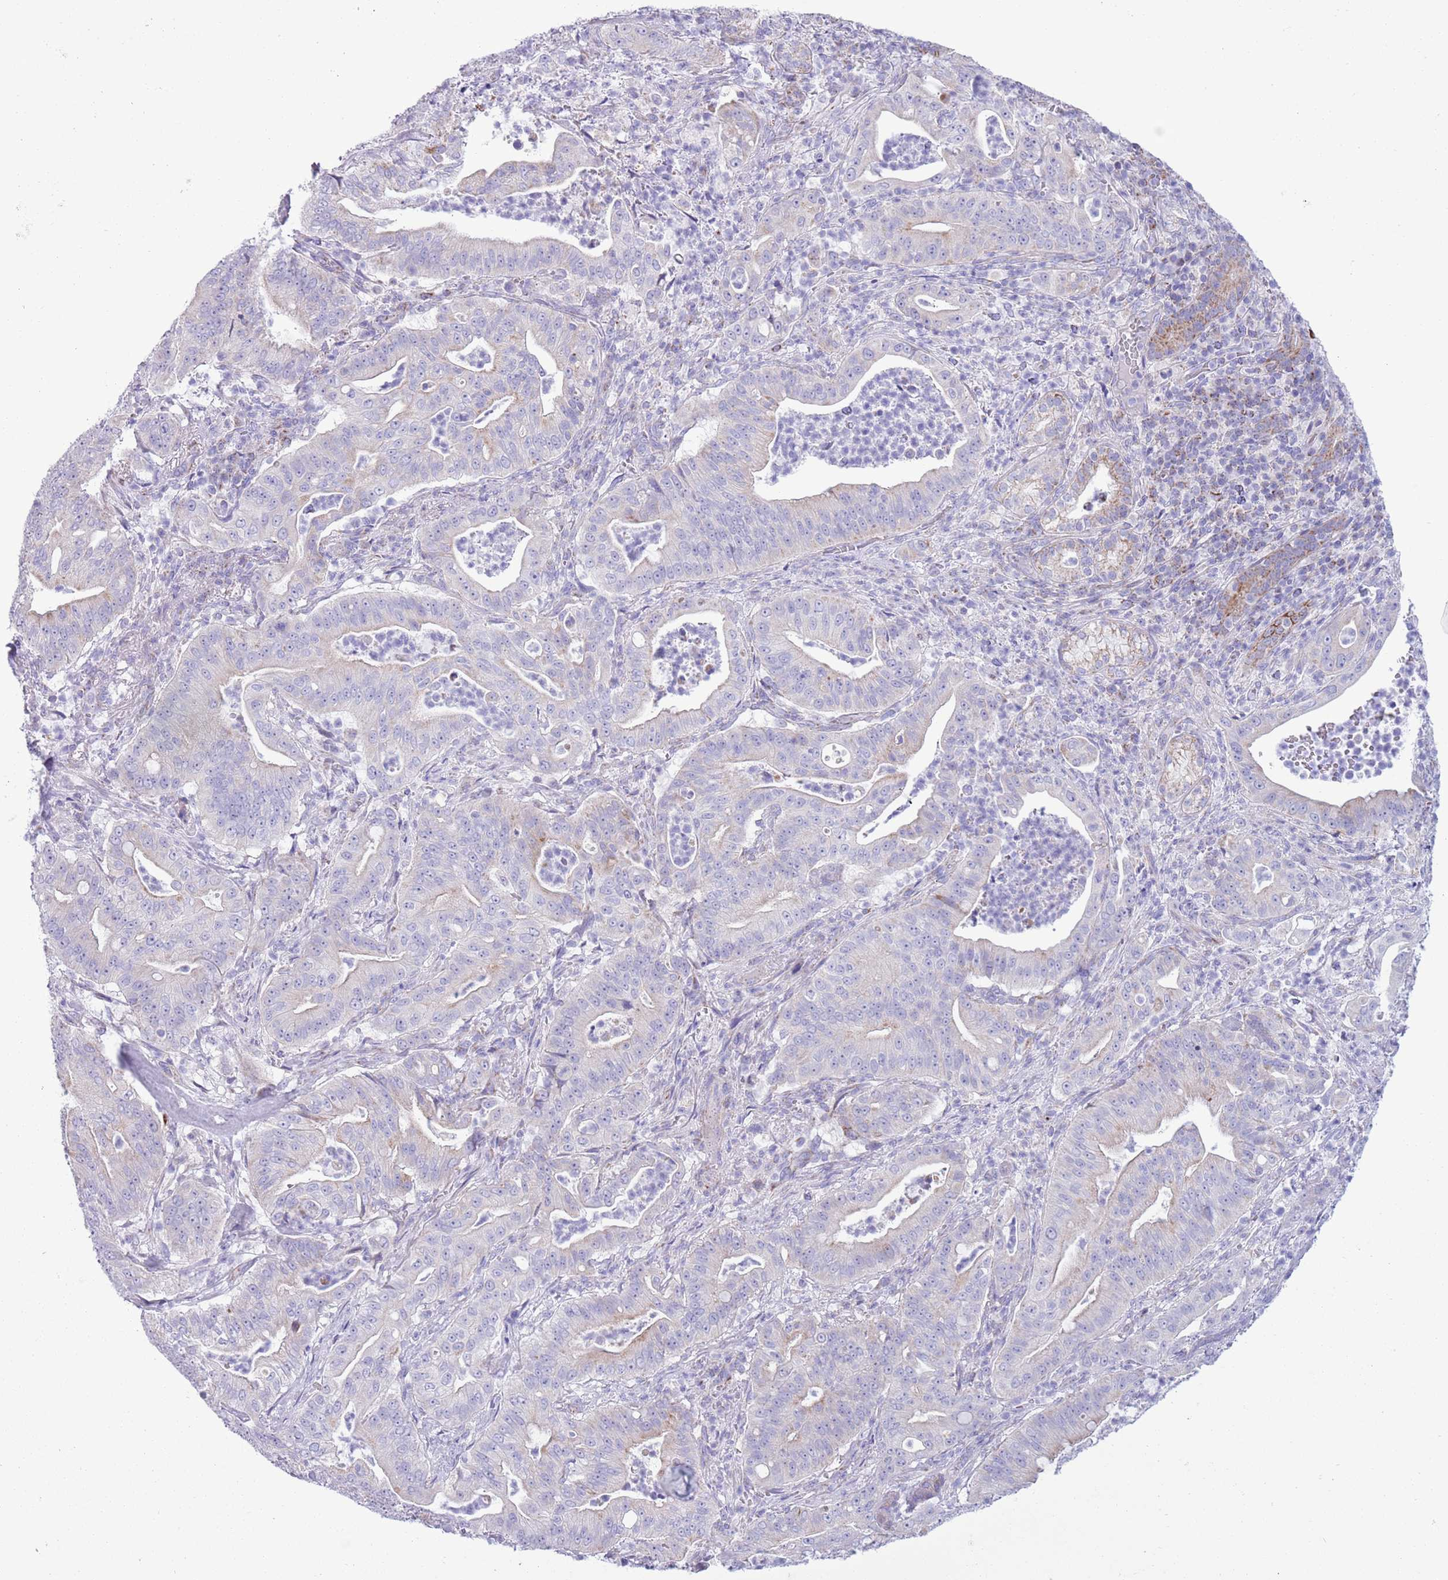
{"staining": {"intensity": "negative", "quantity": "none", "location": "none"}, "tissue": "pancreatic cancer", "cell_type": "Tumor cells", "image_type": "cancer", "snomed": [{"axis": "morphology", "description": "Adenocarcinoma, NOS"}, {"axis": "topography", "description": "Pancreas"}], "caption": "Pancreatic cancer (adenocarcinoma) was stained to show a protein in brown. There is no significant positivity in tumor cells.", "gene": "MOCOS", "patient": {"sex": "male", "age": 71}}